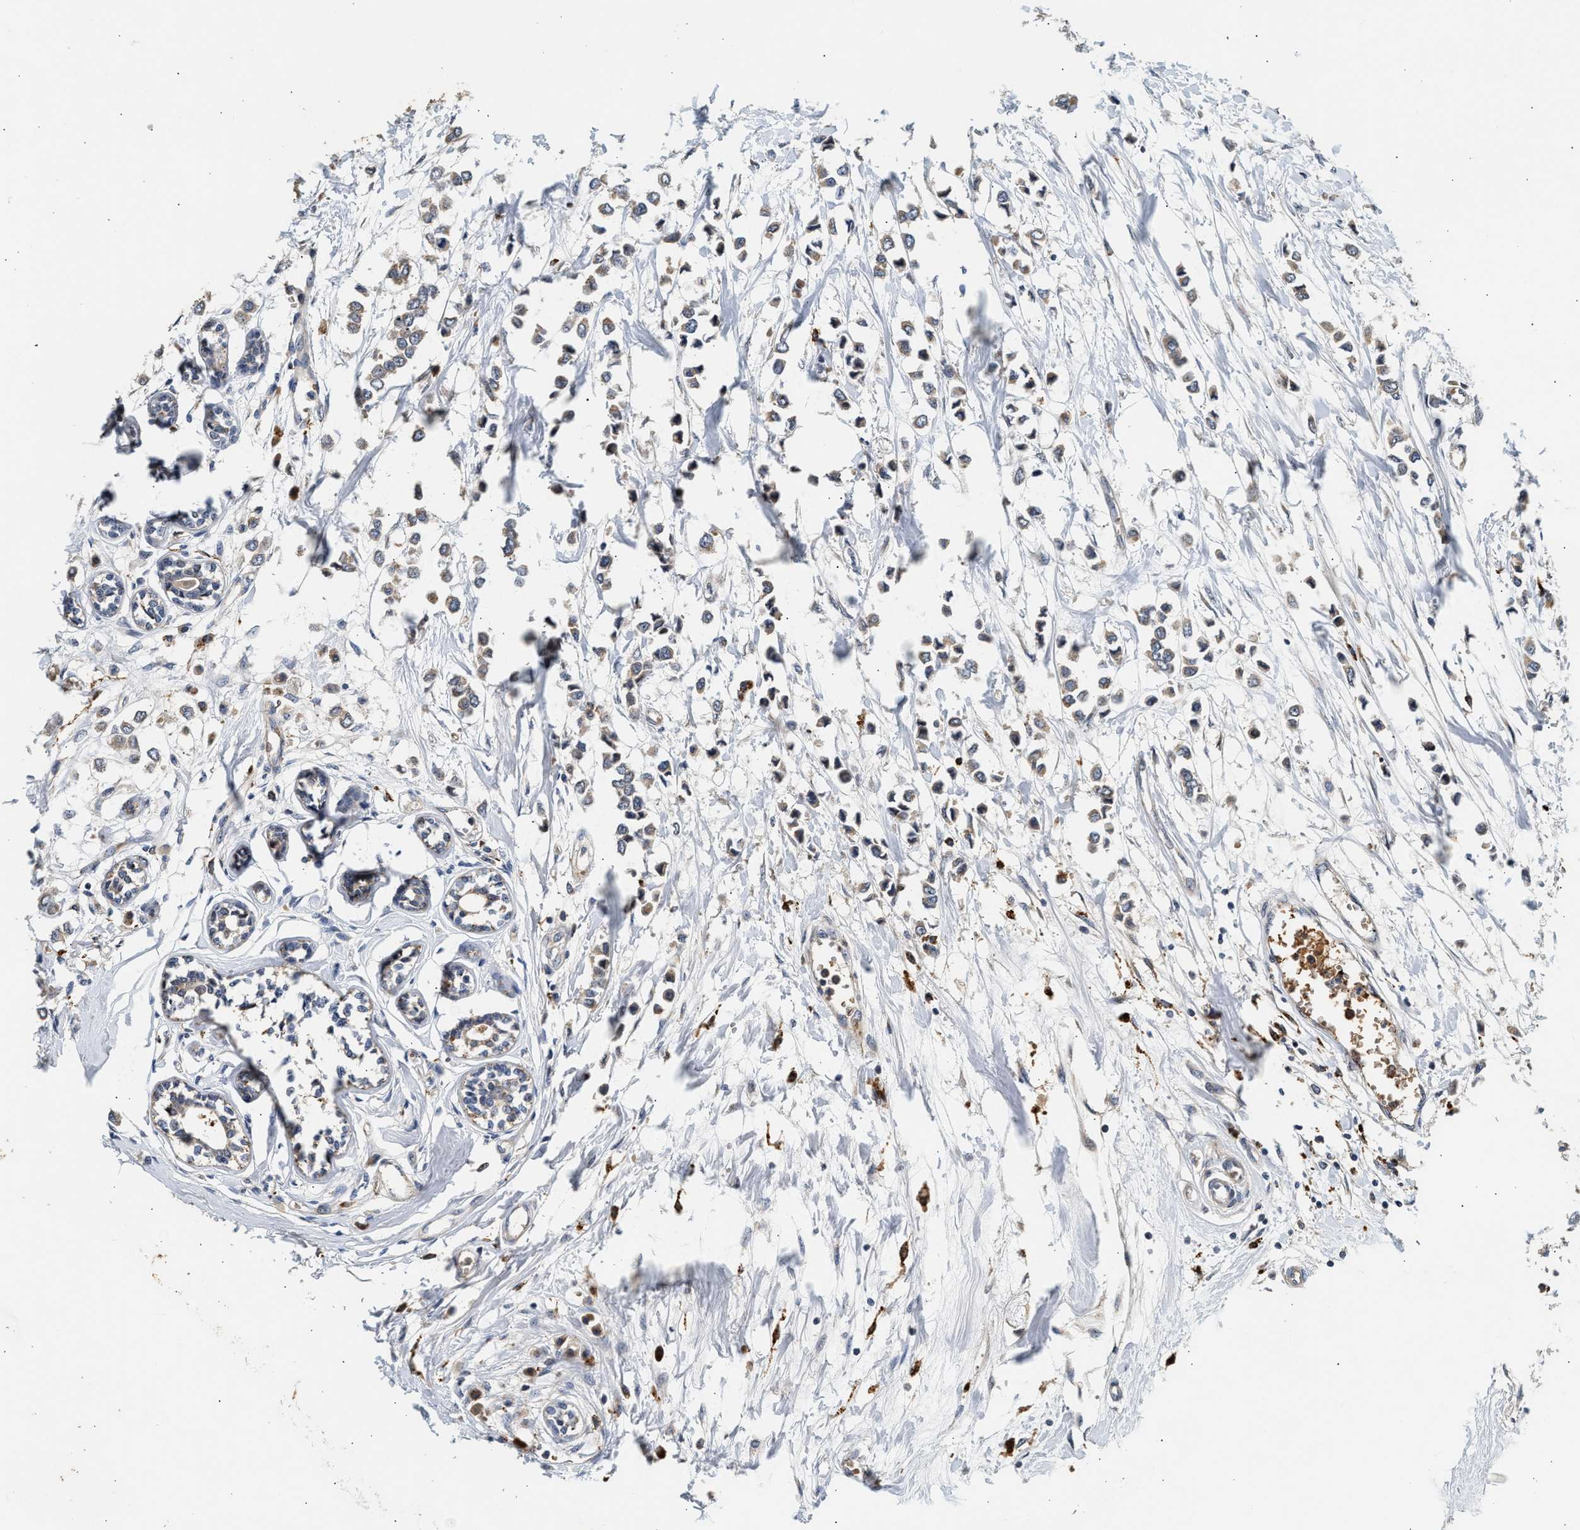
{"staining": {"intensity": "weak", "quantity": ">75%", "location": "cytoplasmic/membranous"}, "tissue": "breast cancer", "cell_type": "Tumor cells", "image_type": "cancer", "snomed": [{"axis": "morphology", "description": "Lobular carcinoma"}, {"axis": "topography", "description": "Breast"}], "caption": "An image of human lobular carcinoma (breast) stained for a protein shows weak cytoplasmic/membranous brown staining in tumor cells. The staining is performed using DAB brown chromogen to label protein expression. The nuclei are counter-stained blue using hematoxylin.", "gene": "PLD3", "patient": {"sex": "female", "age": 51}}